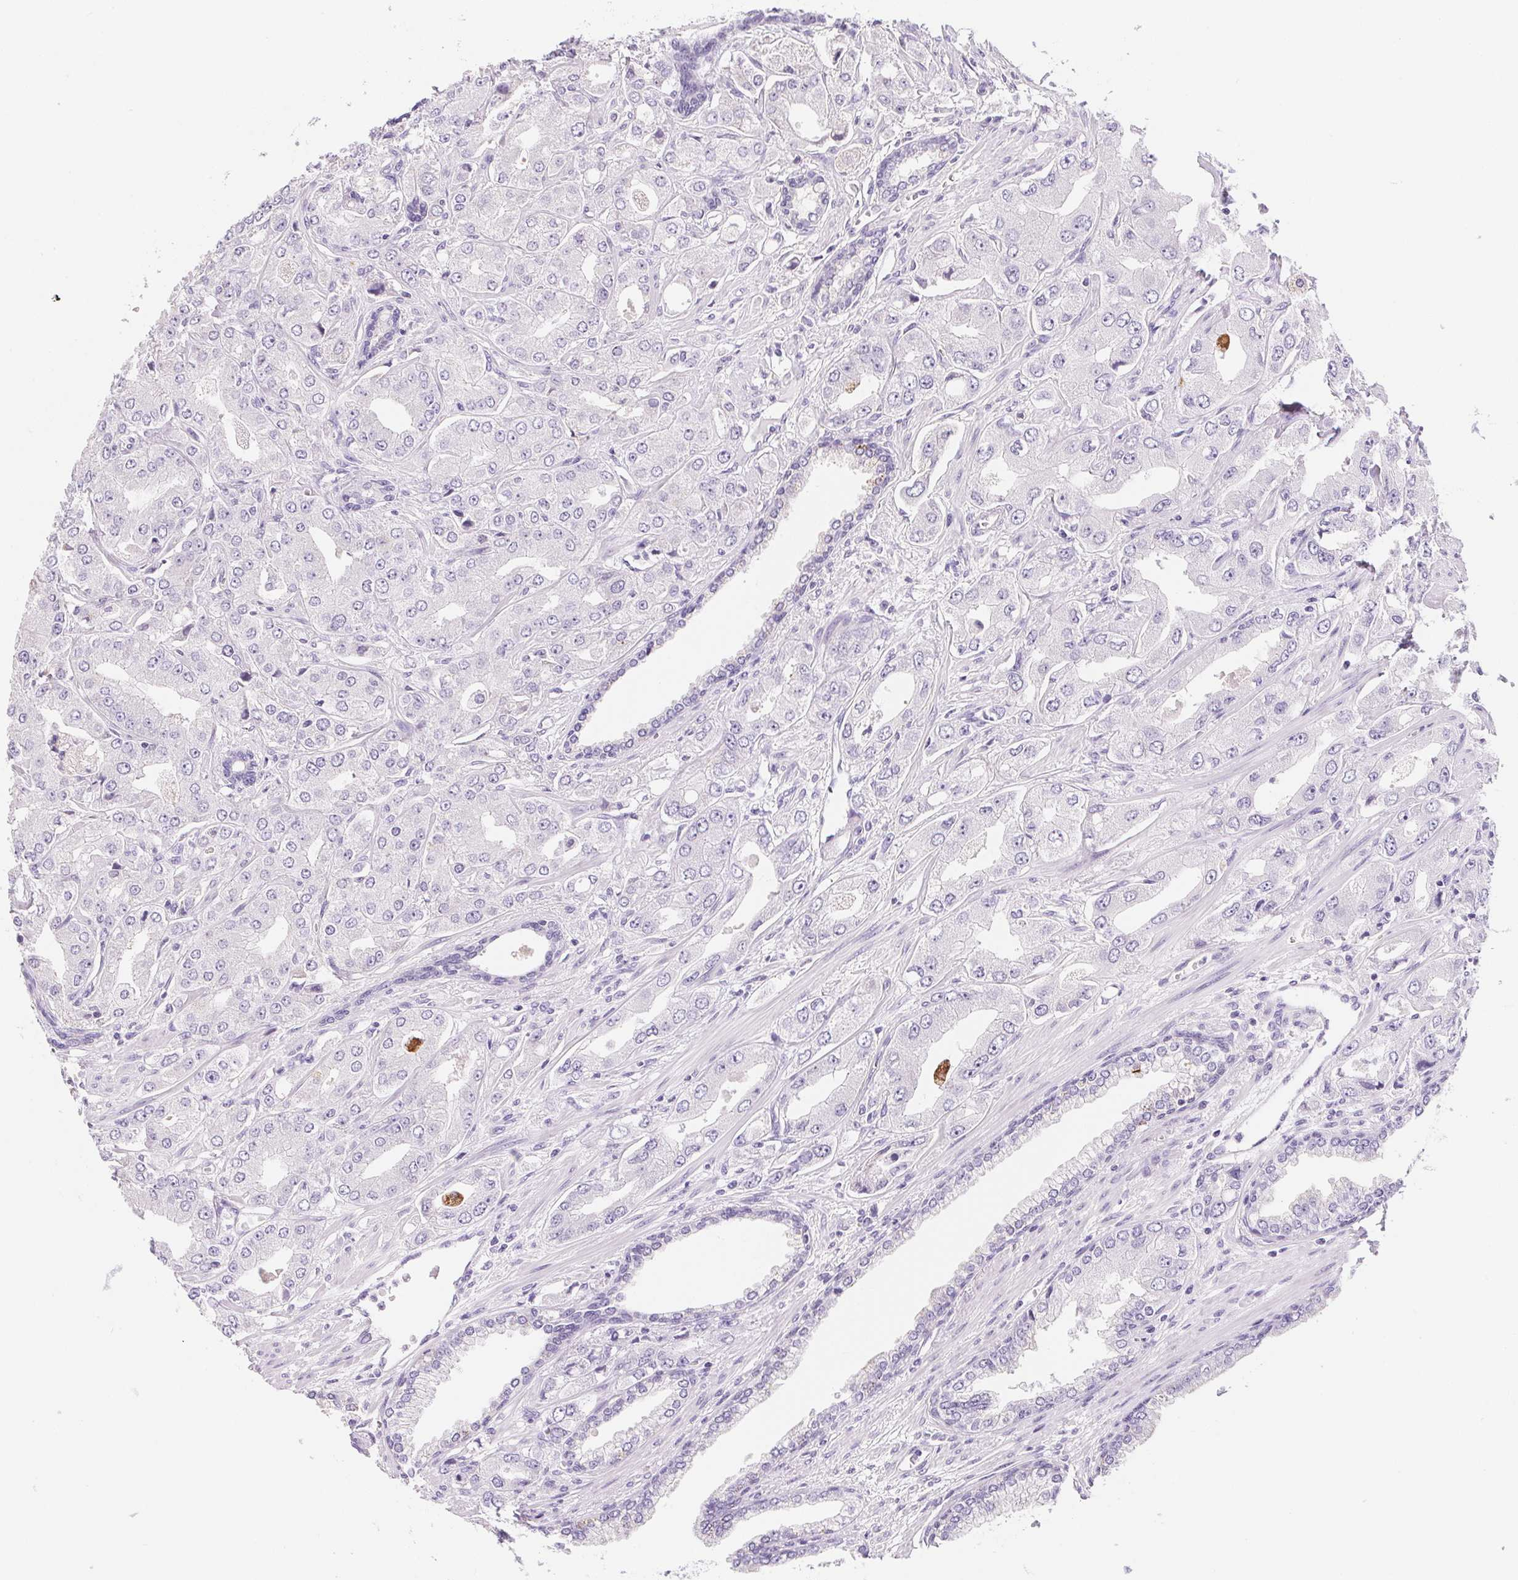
{"staining": {"intensity": "negative", "quantity": "none", "location": "none"}, "tissue": "prostate cancer", "cell_type": "Tumor cells", "image_type": "cancer", "snomed": [{"axis": "morphology", "description": "Adenocarcinoma, Low grade"}, {"axis": "topography", "description": "Prostate"}], "caption": "DAB immunohistochemical staining of adenocarcinoma (low-grade) (prostate) exhibits no significant staining in tumor cells. (Brightfield microscopy of DAB immunohistochemistry (IHC) at high magnification).", "gene": "AQP5", "patient": {"sex": "male", "age": 60}}